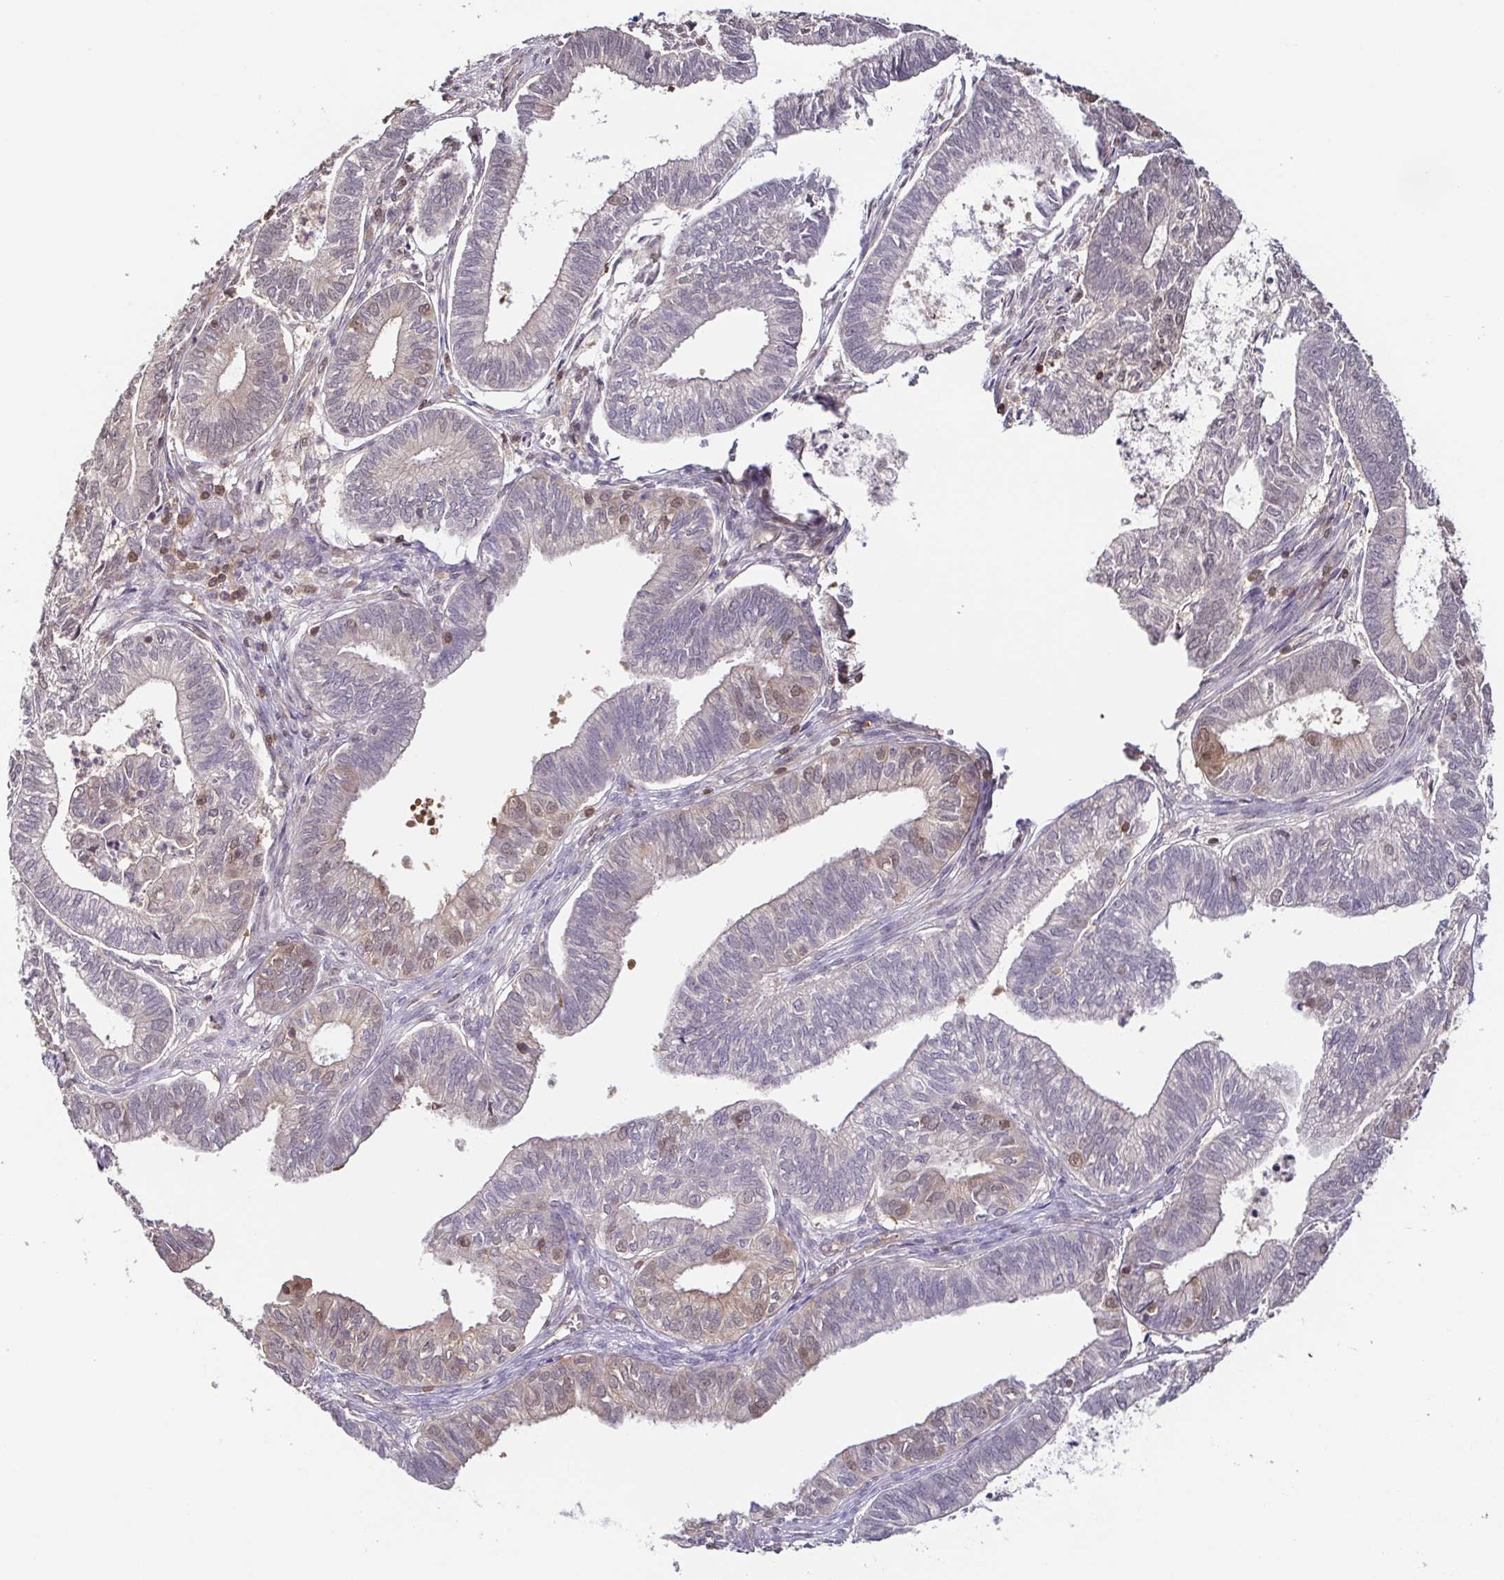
{"staining": {"intensity": "moderate", "quantity": "<25%", "location": "cytoplasmic/membranous,nuclear"}, "tissue": "ovarian cancer", "cell_type": "Tumor cells", "image_type": "cancer", "snomed": [{"axis": "morphology", "description": "Carcinoma, endometroid"}, {"axis": "topography", "description": "Ovary"}], "caption": "Moderate cytoplasmic/membranous and nuclear staining for a protein is appreciated in about <25% of tumor cells of endometroid carcinoma (ovarian) using immunohistochemistry.", "gene": "PSMB9", "patient": {"sex": "female", "age": 64}}